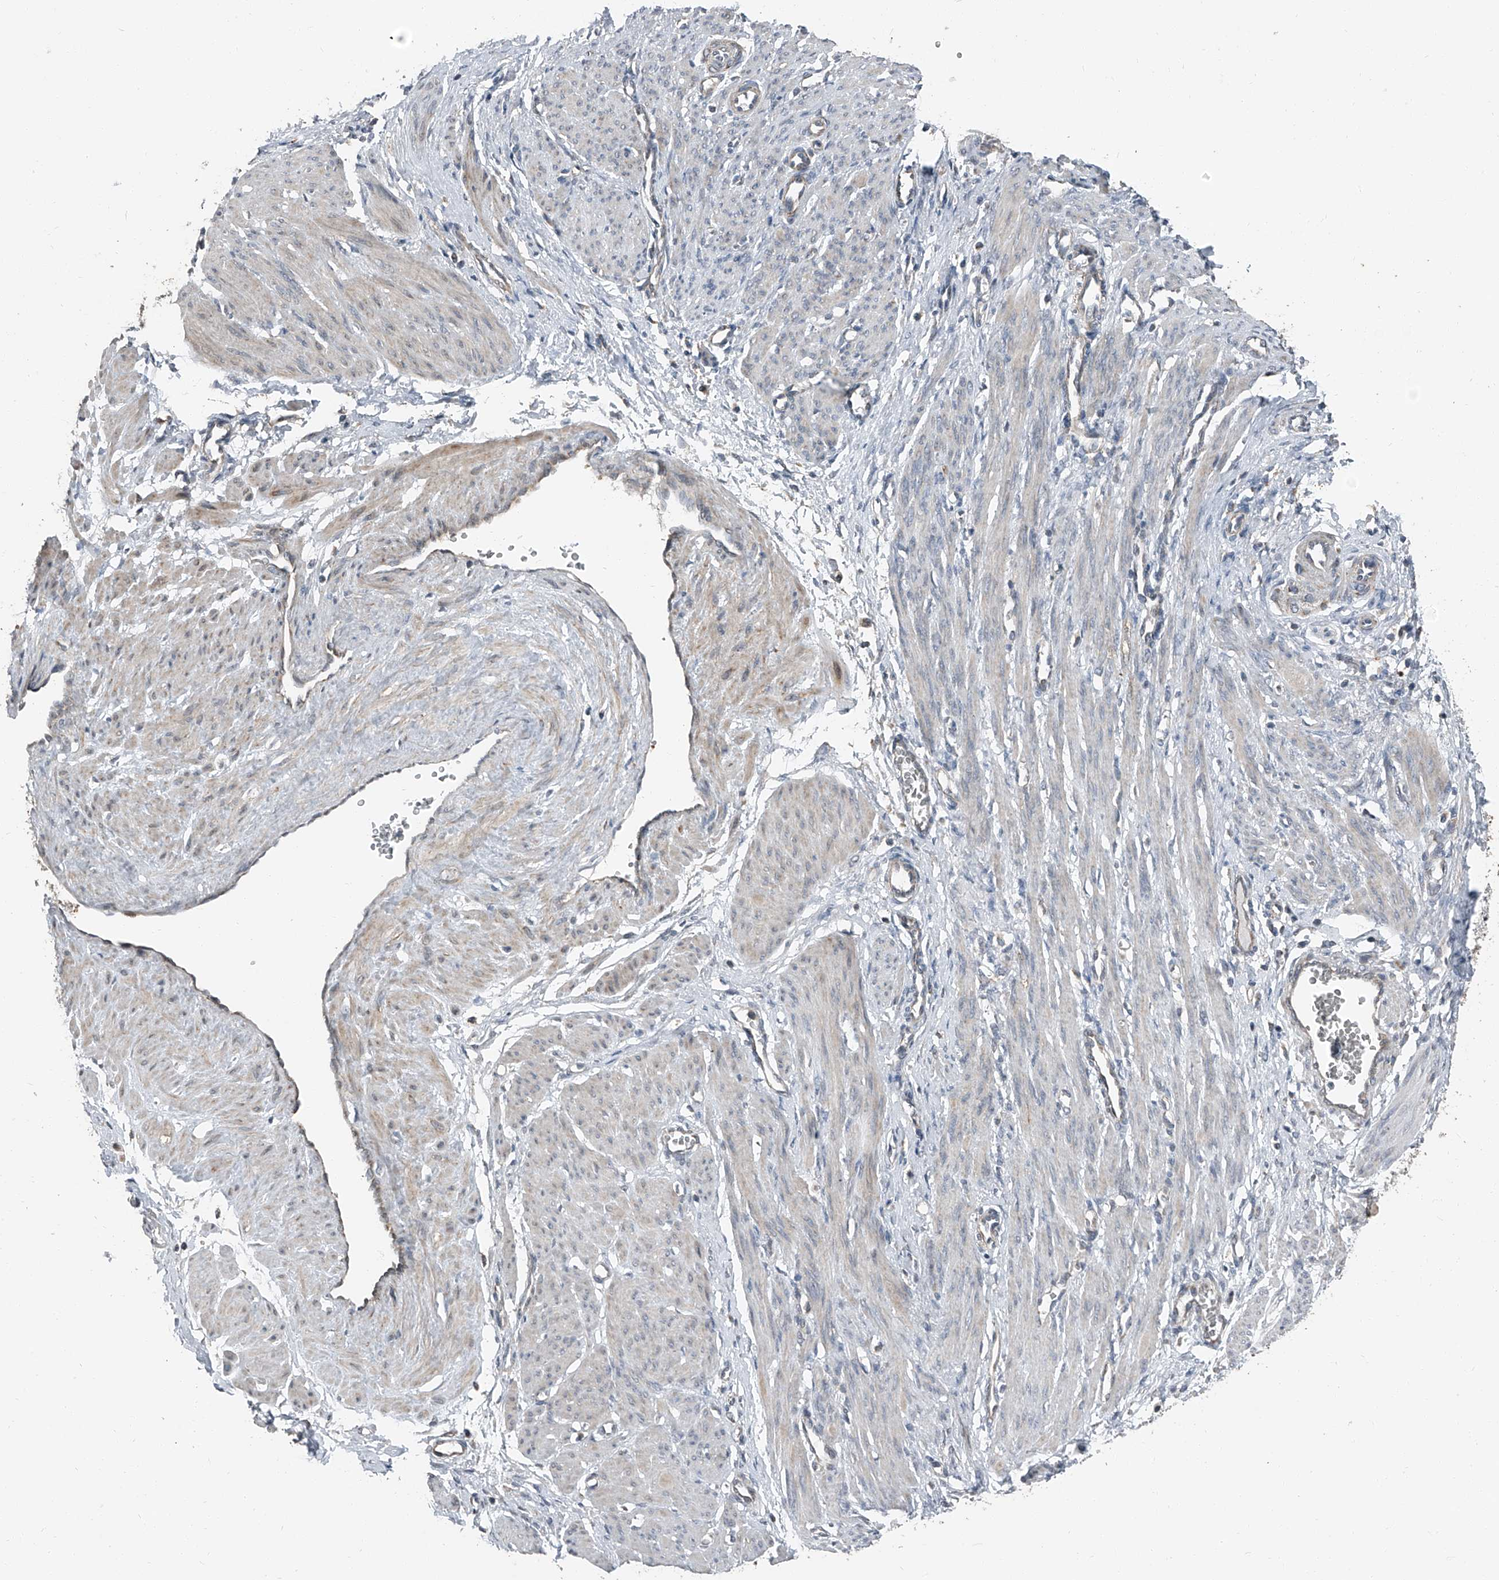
{"staining": {"intensity": "weak", "quantity": "25%-75%", "location": "cytoplasmic/membranous"}, "tissue": "smooth muscle", "cell_type": "Smooth muscle cells", "image_type": "normal", "snomed": [{"axis": "morphology", "description": "Normal tissue, NOS"}, {"axis": "topography", "description": "Endometrium"}], "caption": "Smooth muscle cells display low levels of weak cytoplasmic/membranous staining in approximately 25%-75% of cells in normal smooth muscle. (DAB IHC with brightfield microscopy, high magnification).", "gene": "CHRNA7", "patient": {"sex": "female", "age": 33}}